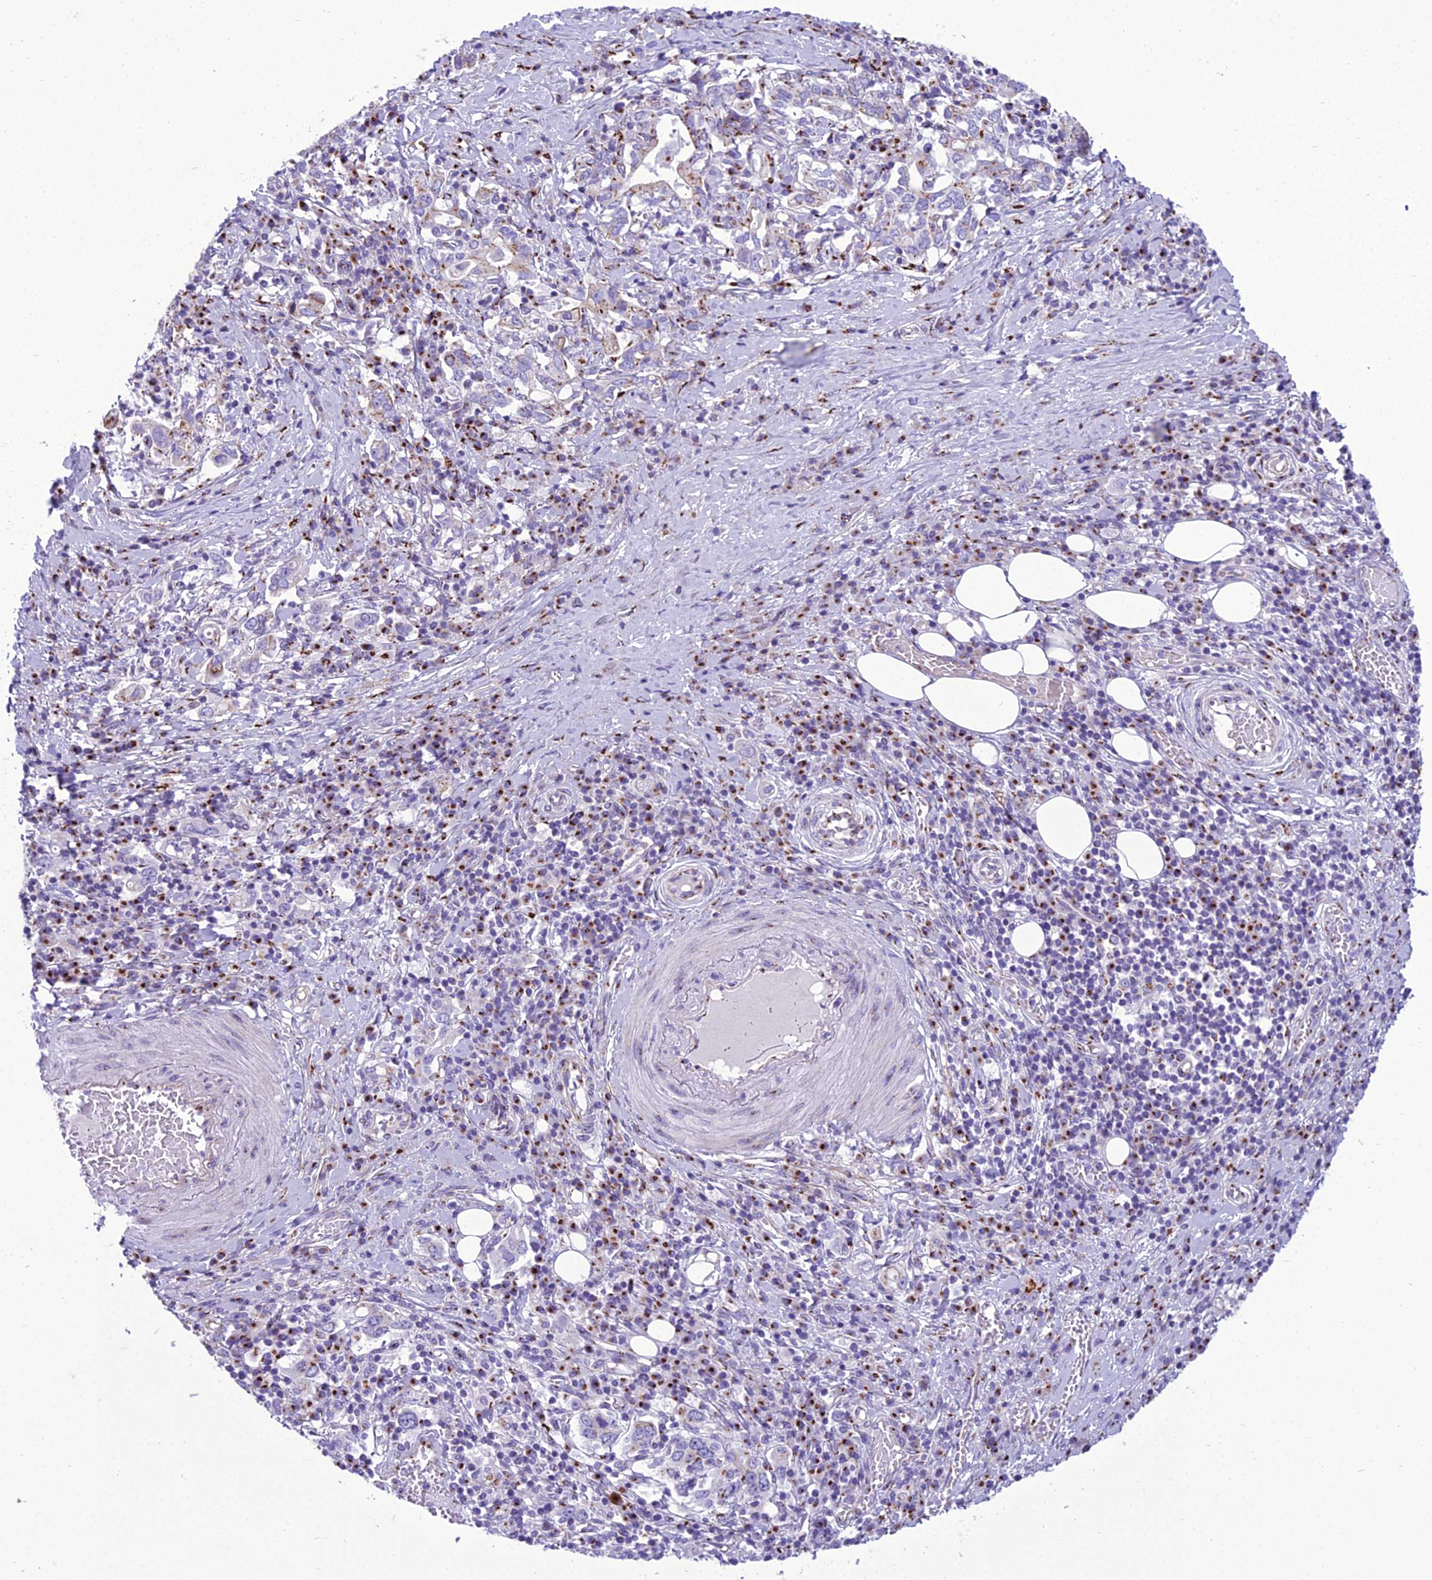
{"staining": {"intensity": "moderate", "quantity": "<25%", "location": "cytoplasmic/membranous"}, "tissue": "stomach cancer", "cell_type": "Tumor cells", "image_type": "cancer", "snomed": [{"axis": "morphology", "description": "Adenocarcinoma, NOS"}, {"axis": "topography", "description": "Stomach, upper"}, {"axis": "topography", "description": "Stomach"}], "caption": "Moderate cytoplasmic/membranous staining is present in about <25% of tumor cells in stomach adenocarcinoma. (DAB IHC, brown staining for protein, blue staining for nuclei).", "gene": "GOLM2", "patient": {"sex": "male", "age": 62}}